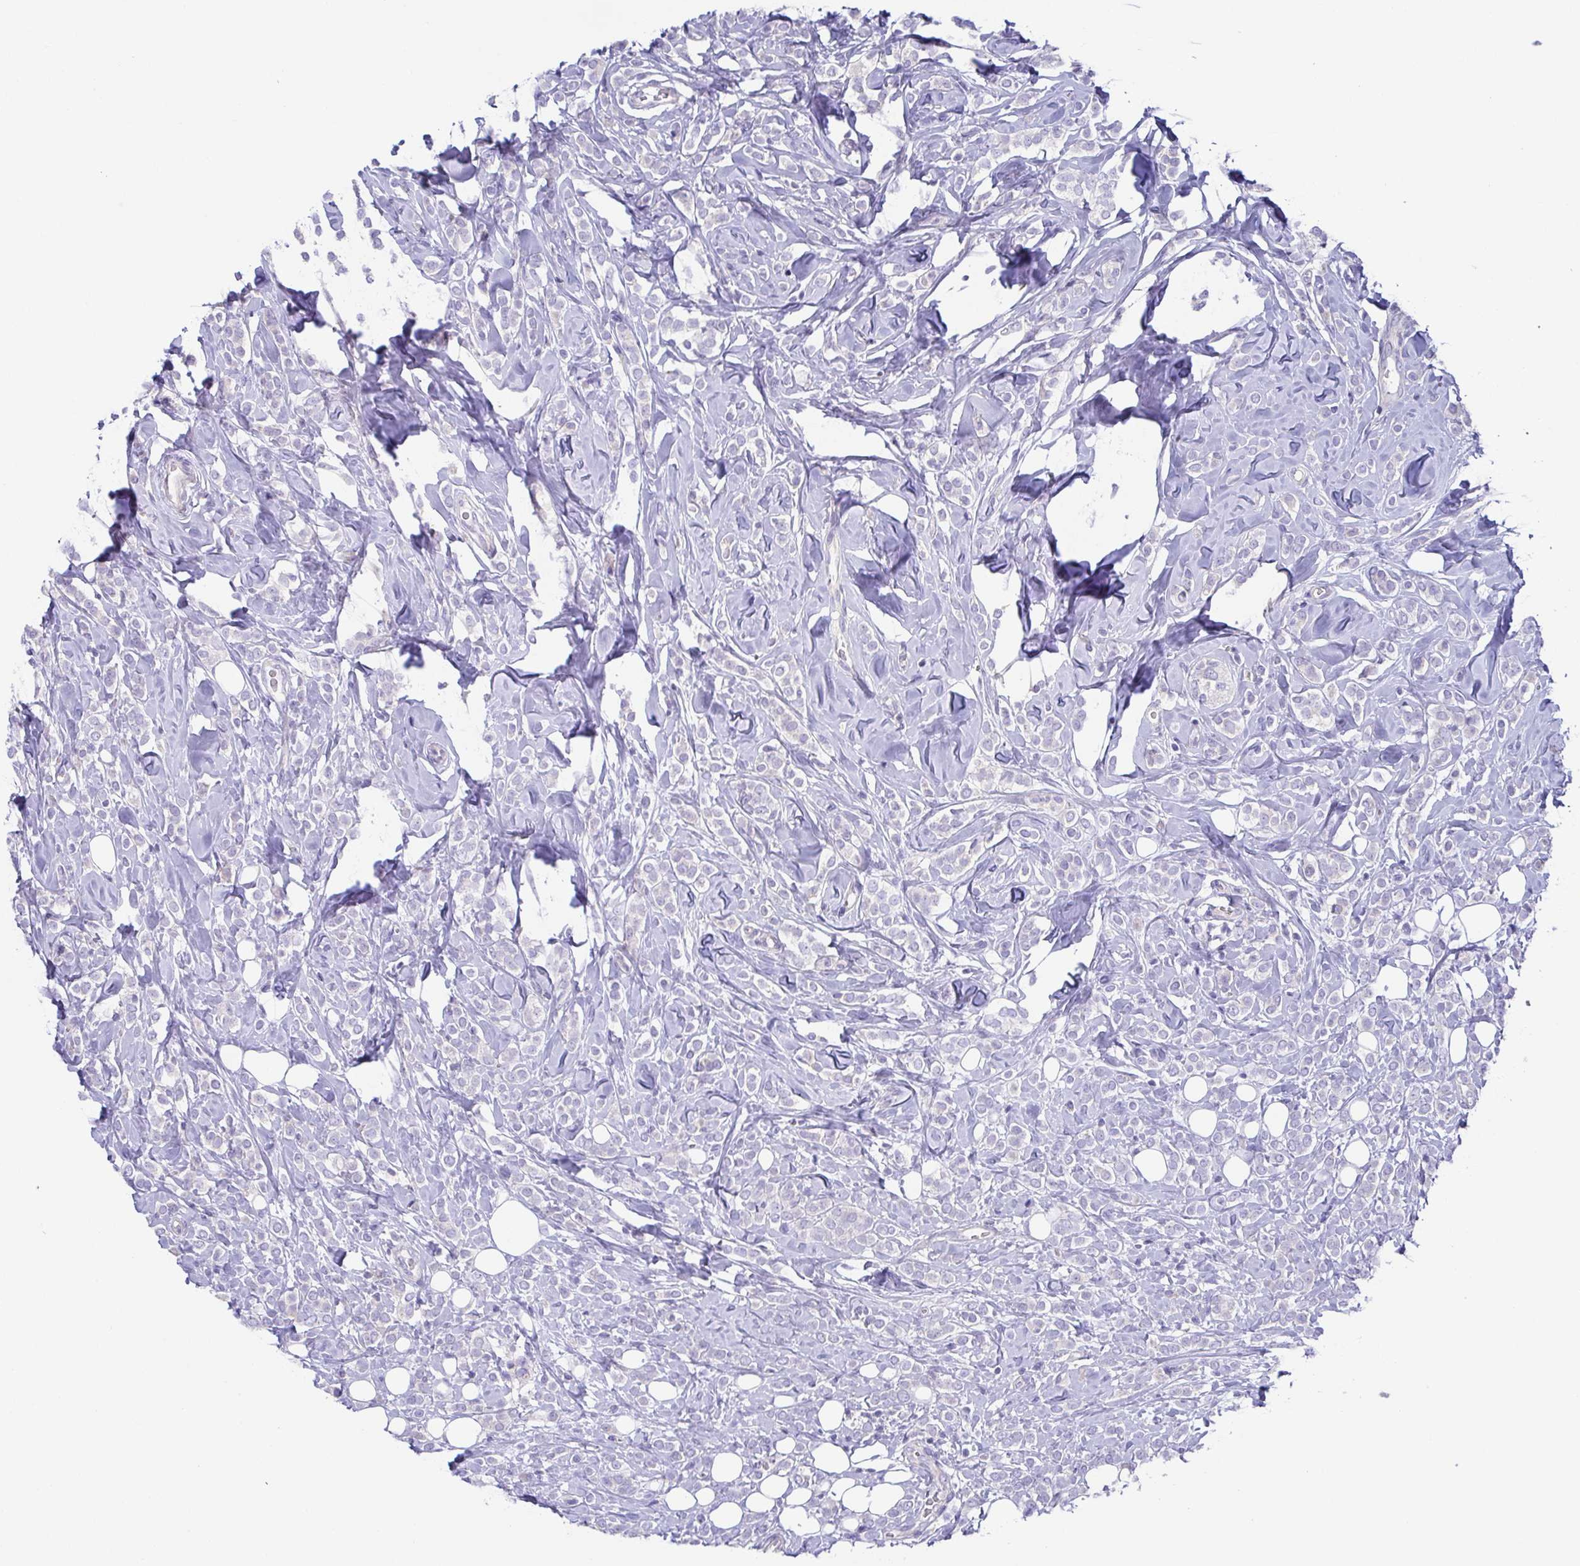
{"staining": {"intensity": "negative", "quantity": "none", "location": "none"}, "tissue": "breast cancer", "cell_type": "Tumor cells", "image_type": "cancer", "snomed": [{"axis": "morphology", "description": "Lobular carcinoma"}, {"axis": "topography", "description": "Breast"}], "caption": "A histopathology image of human lobular carcinoma (breast) is negative for staining in tumor cells.", "gene": "PKDREJ", "patient": {"sex": "female", "age": 49}}